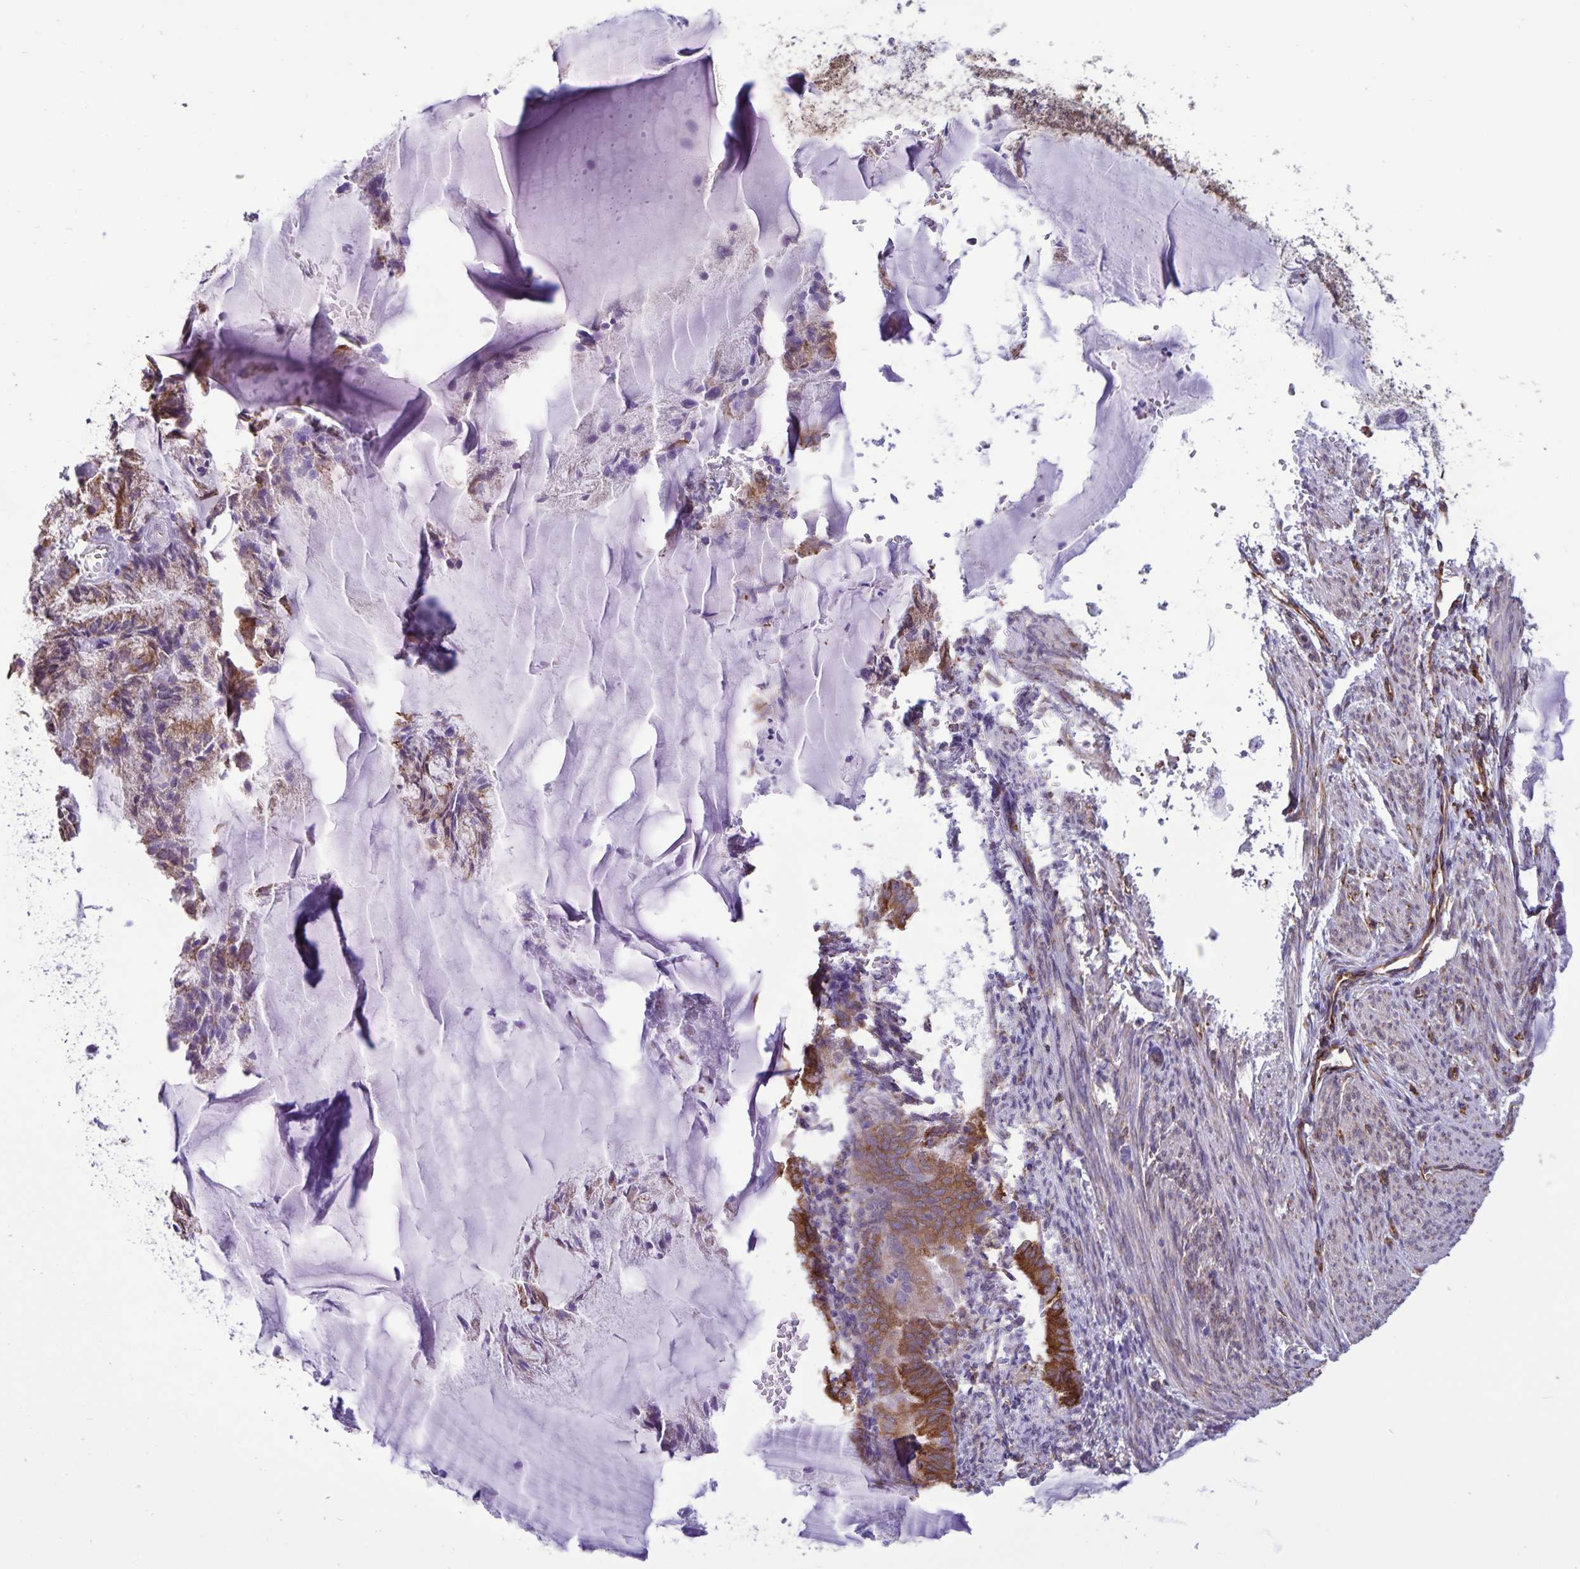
{"staining": {"intensity": "moderate", "quantity": ">75%", "location": "cytoplasmic/membranous"}, "tissue": "endometrial cancer", "cell_type": "Tumor cells", "image_type": "cancer", "snomed": [{"axis": "morphology", "description": "Carcinoma, NOS"}, {"axis": "topography", "description": "Endometrium"}], "caption": "This photomicrograph demonstrates endometrial cancer (carcinoma) stained with IHC to label a protein in brown. The cytoplasmic/membranous of tumor cells show moderate positivity for the protein. Nuclei are counter-stained blue.", "gene": "RCN1", "patient": {"sex": "female", "age": 62}}